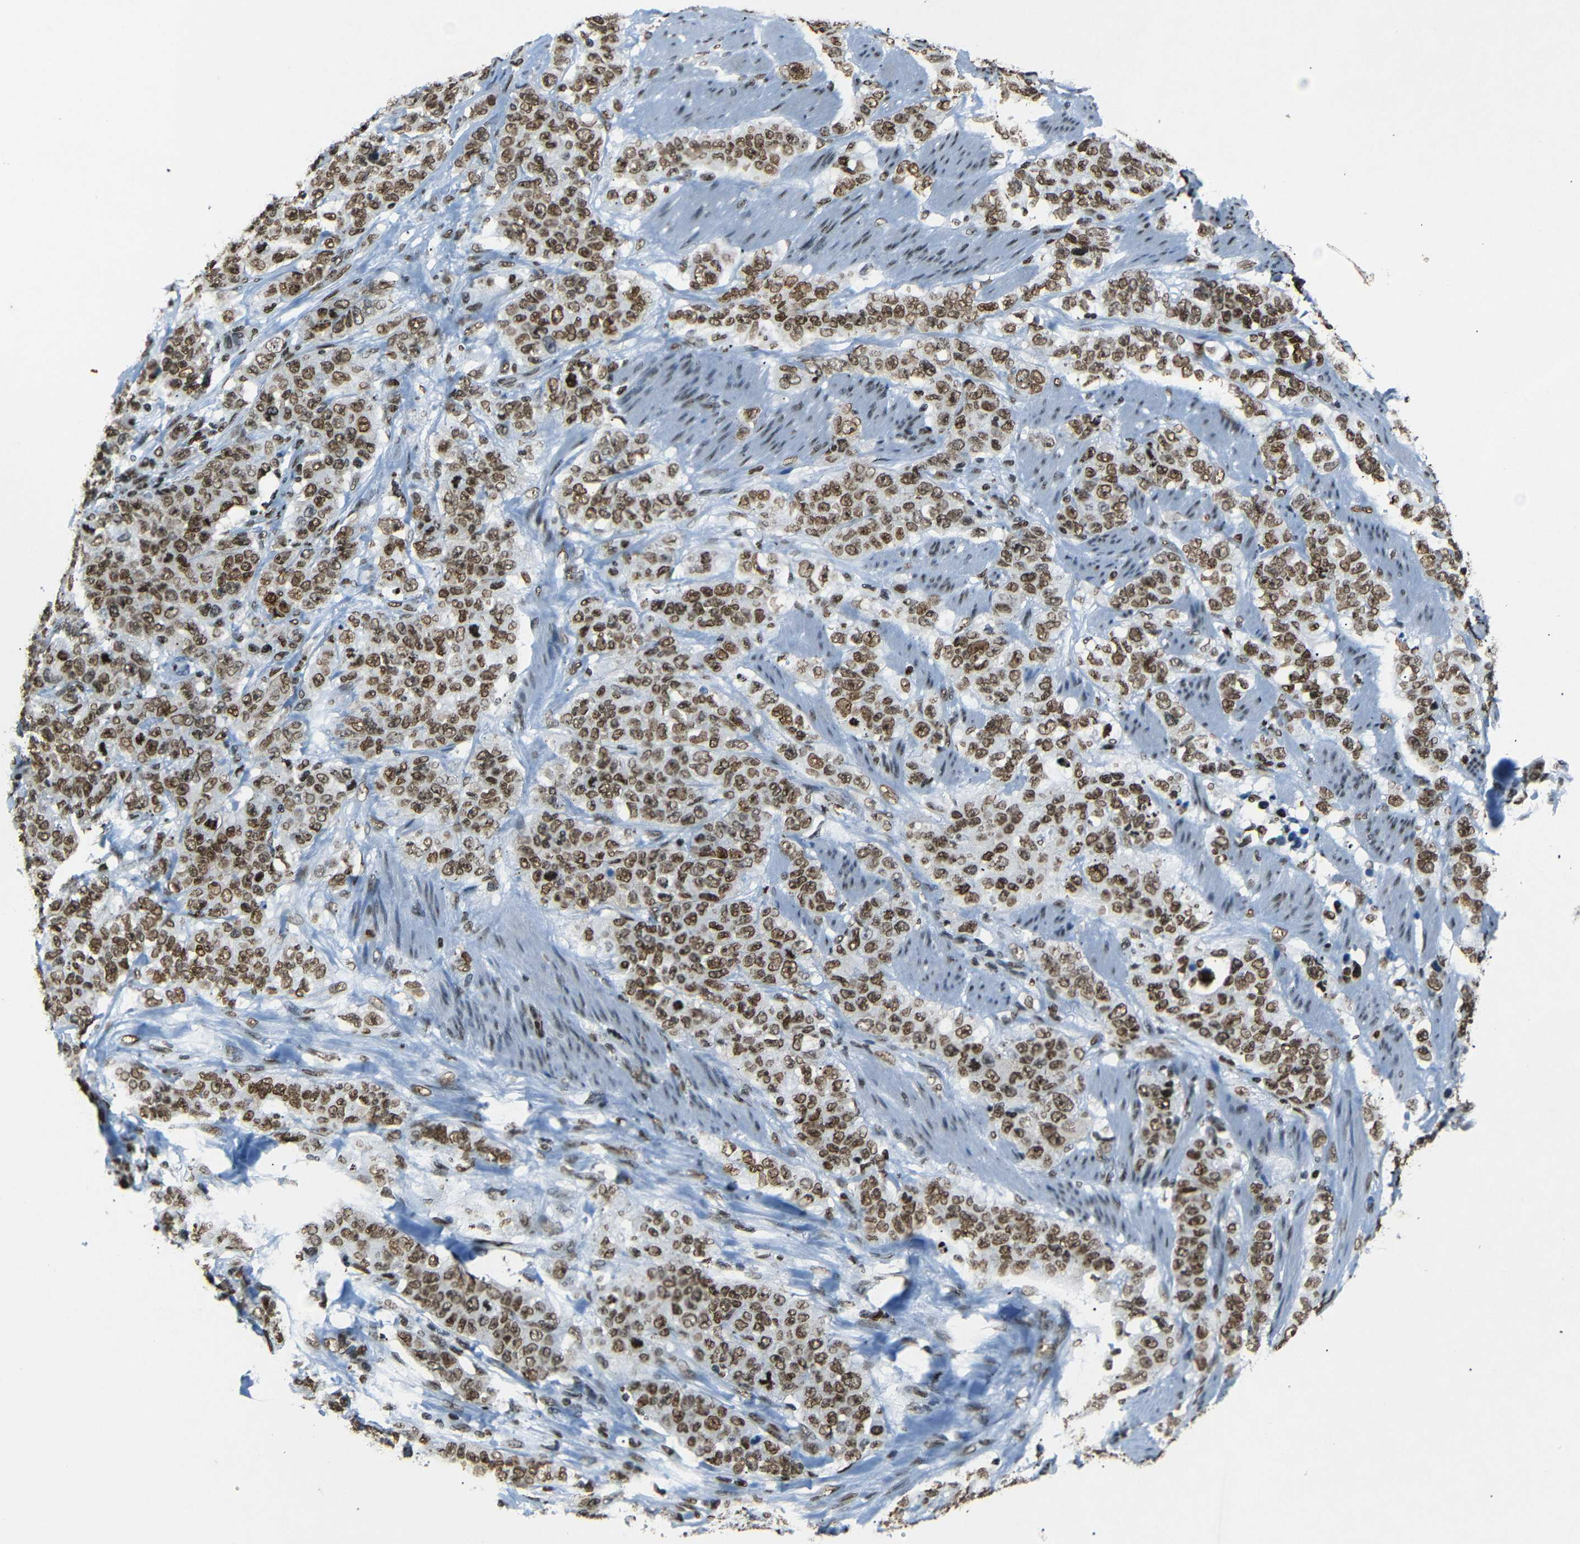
{"staining": {"intensity": "moderate", "quantity": ">75%", "location": "nuclear"}, "tissue": "stomach cancer", "cell_type": "Tumor cells", "image_type": "cancer", "snomed": [{"axis": "morphology", "description": "Adenocarcinoma, NOS"}, {"axis": "topography", "description": "Stomach"}], "caption": "Human stomach cancer (adenocarcinoma) stained for a protein (brown) exhibits moderate nuclear positive expression in approximately >75% of tumor cells.", "gene": "HMGN1", "patient": {"sex": "male", "age": 48}}